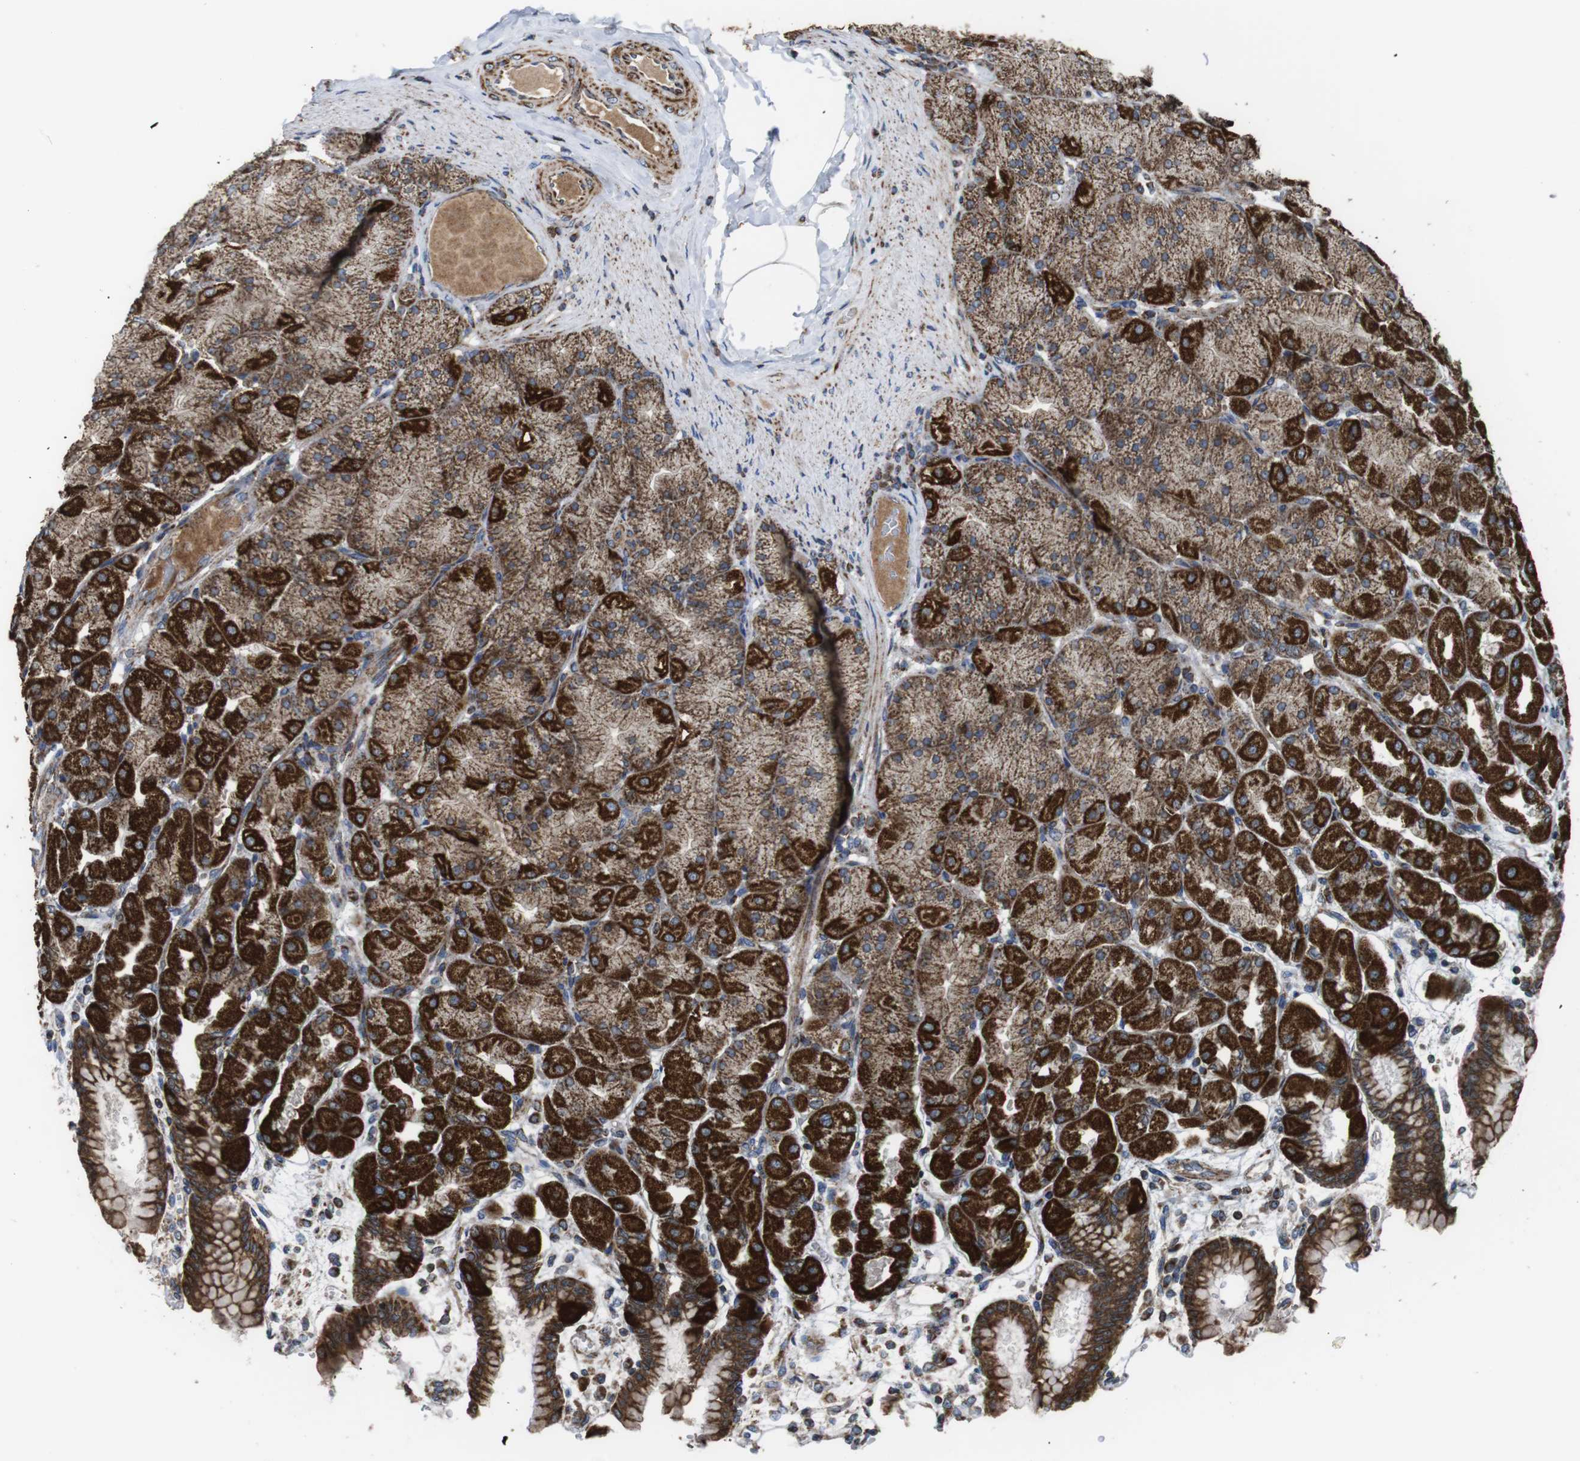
{"staining": {"intensity": "strong", "quantity": "25%-75%", "location": "cytoplasmic/membranous"}, "tissue": "stomach", "cell_type": "Glandular cells", "image_type": "normal", "snomed": [{"axis": "morphology", "description": "Normal tissue, NOS"}, {"axis": "topography", "description": "Stomach, upper"}], "caption": "Protein analysis of normal stomach shows strong cytoplasmic/membranous expression in about 25%-75% of glandular cells.", "gene": "HK1", "patient": {"sex": "female", "age": 56}}